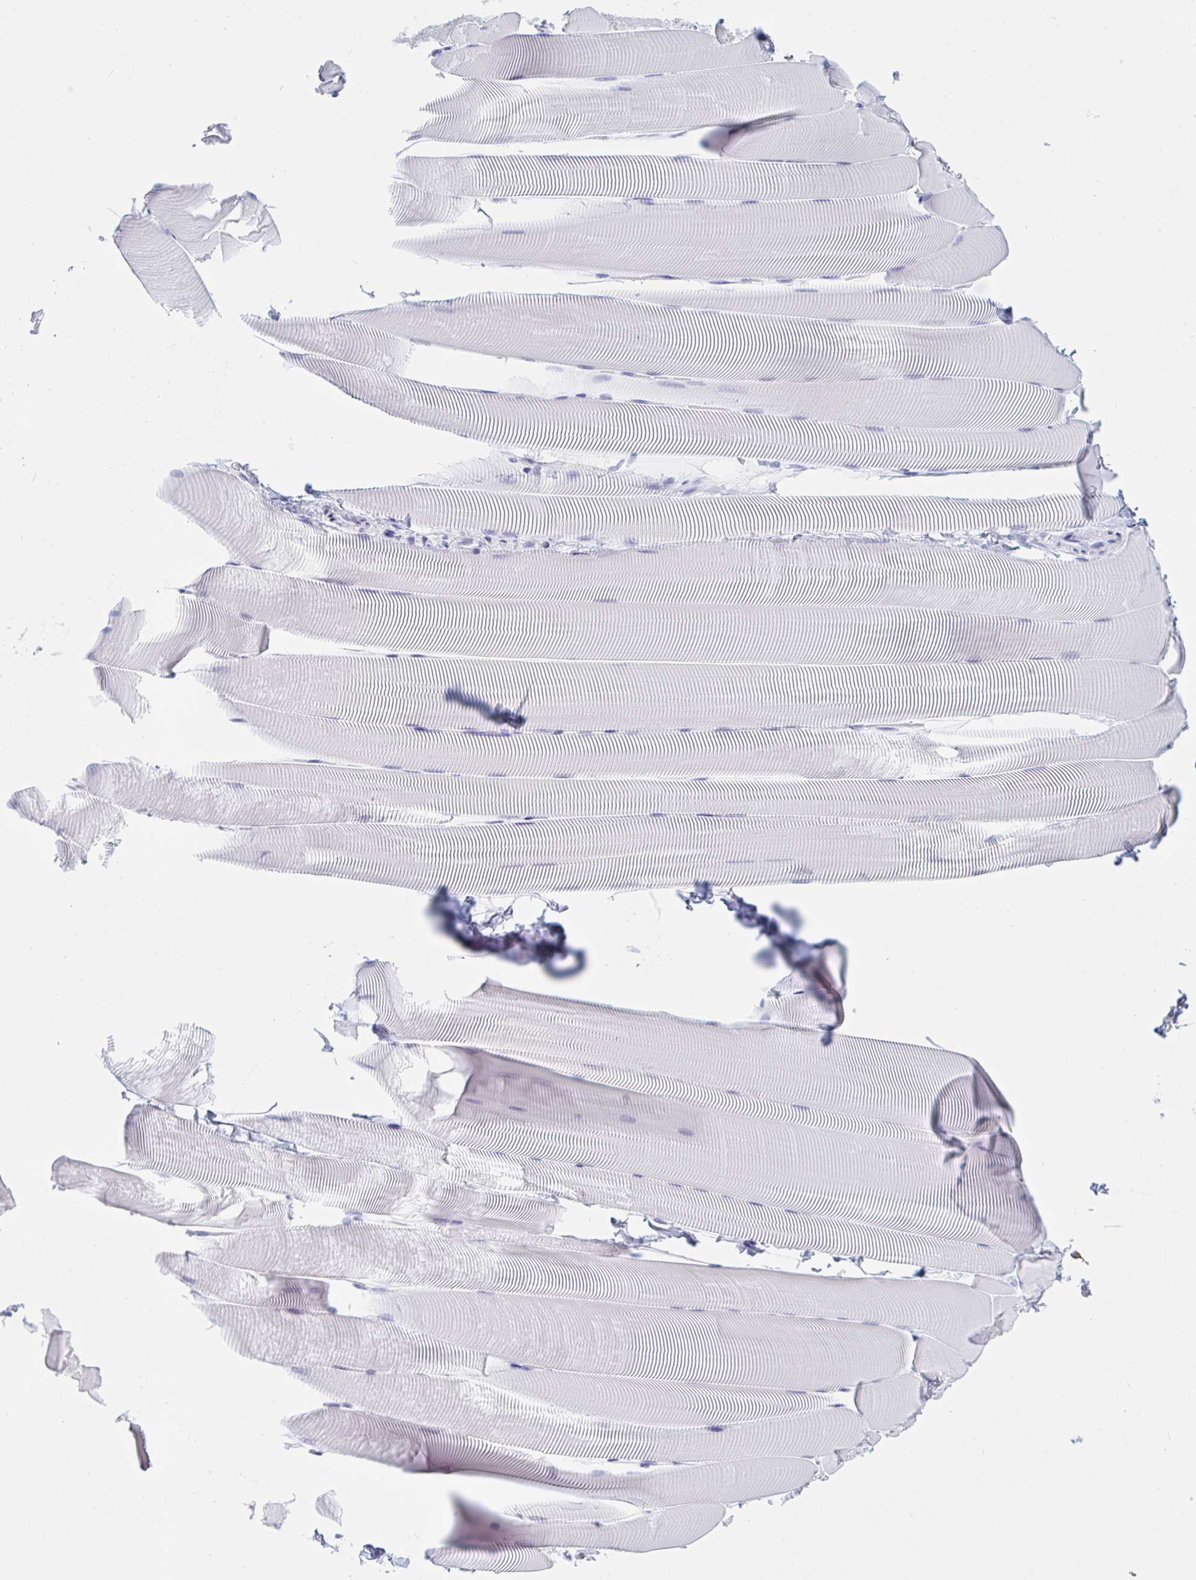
{"staining": {"intensity": "negative", "quantity": "none", "location": "none"}, "tissue": "skeletal muscle", "cell_type": "Myocytes", "image_type": "normal", "snomed": [{"axis": "morphology", "description": "Normal tissue, NOS"}, {"axis": "topography", "description": "Skeletal muscle"}], "caption": "Immunohistochemical staining of unremarkable human skeletal muscle displays no significant expression in myocytes. Brightfield microscopy of IHC stained with DAB (3,3'-diaminobenzidine) (brown) and hematoxylin (blue), captured at high magnification.", "gene": "MYO1F", "patient": {"sex": "male", "age": 25}}